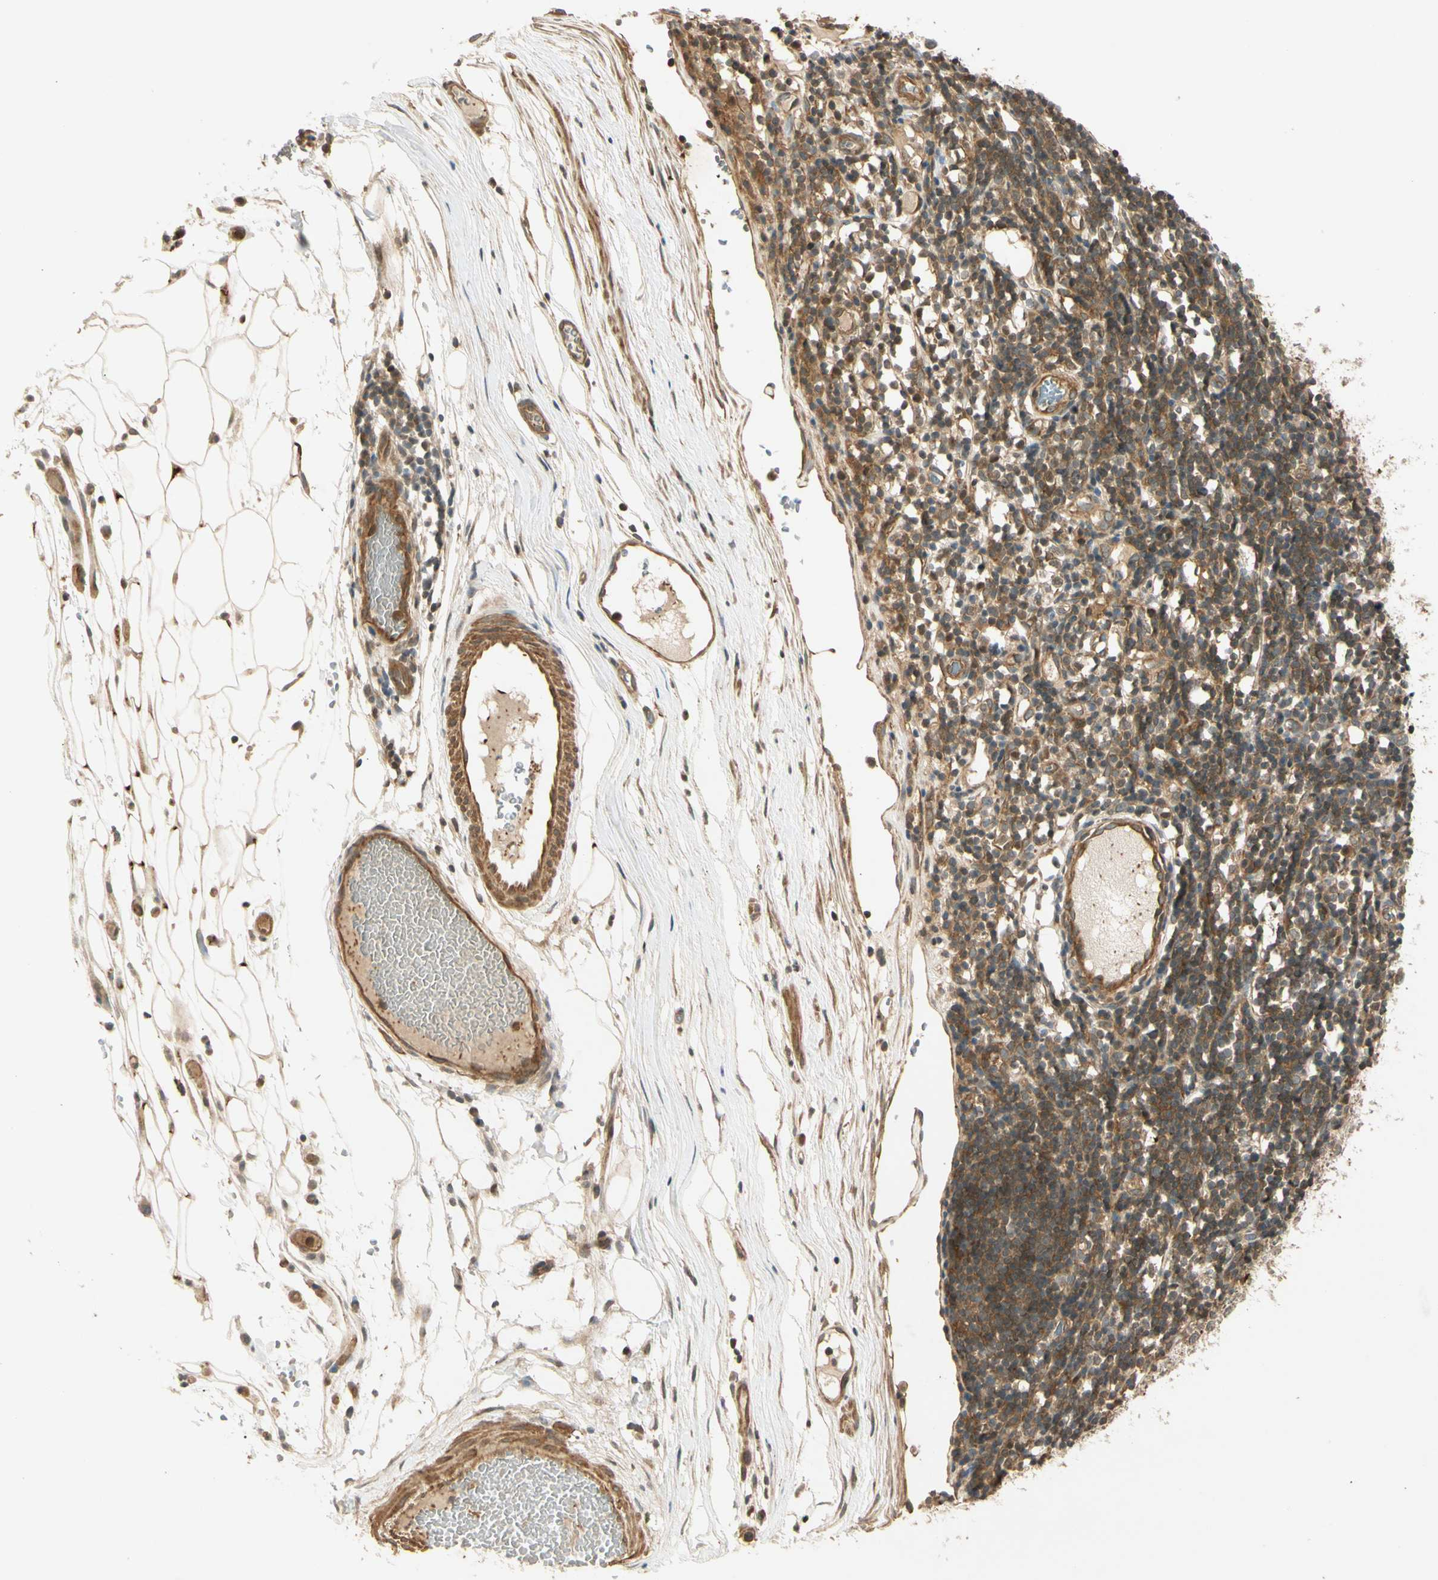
{"staining": {"intensity": "moderate", "quantity": ">75%", "location": "cytoplasmic/membranous"}, "tissue": "melanoma", "cell_type": "Tumor cells", "image_type": "cancer", "snomed": [{"axis": "morphology", "description": "Malignant melanoma, Metastatic site"}, {"axis": "topography", "description": "Lymph node"}], "caption": "Brown immunohistochemical staining in malignant melanoma (metastatic site) reveals moderate cytoplasmic/membranous expression in approximately >75% of tumor cells. (DAB (3,3'-diaminobenzidine) = brown stain, brightfield microscopy at high magnification).", "gene": "EPHA8", "patient": {"sex": "male", "age": 61}}